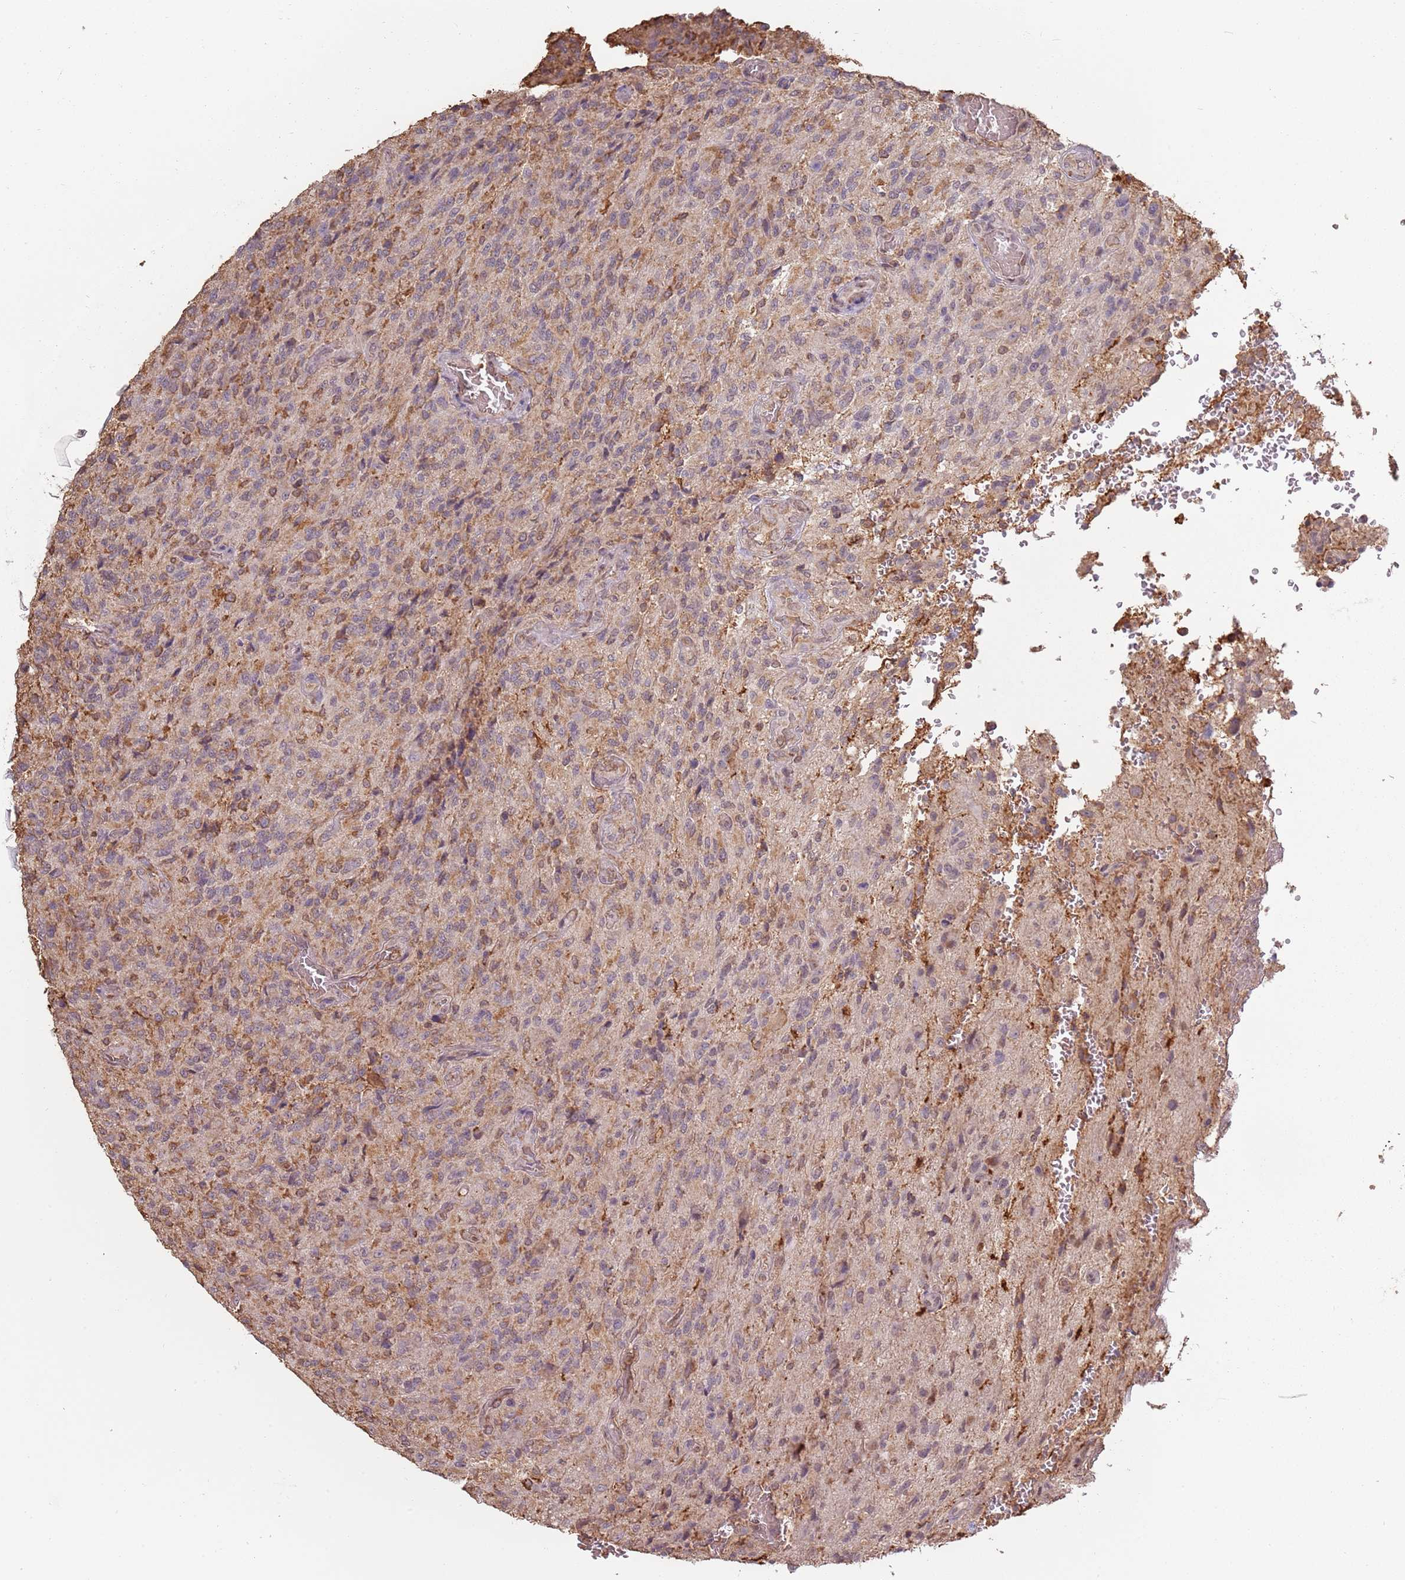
{"staining": {"intensity": "weak", "quantity": "<25%", "location": "cytoplasmic/membranous"}, "tissue": "glioma", "cell_type": "Tumor cells", "image_type": "cancer", "snomed": [{"axis": "morphology", "description": "Normal tissue, NOS"}, {"axis": "morphology", "description": "Glioma, malignant, High grade"}, {"axis": "topography", "description": "Cerebral cortex"}], "caption": "This is a micrograph of immunohistochemistry staining of glioma, which shows no expression in tumor cells. (Stains: DAB (3,3'-diaminobenzidine) immunohistochemistry with hematoxylin counter stain, Microscopy: brightfield microscopy at high magnification).", "gene": "ATOSB", "patient": {"sex": "male", "age": 56}}